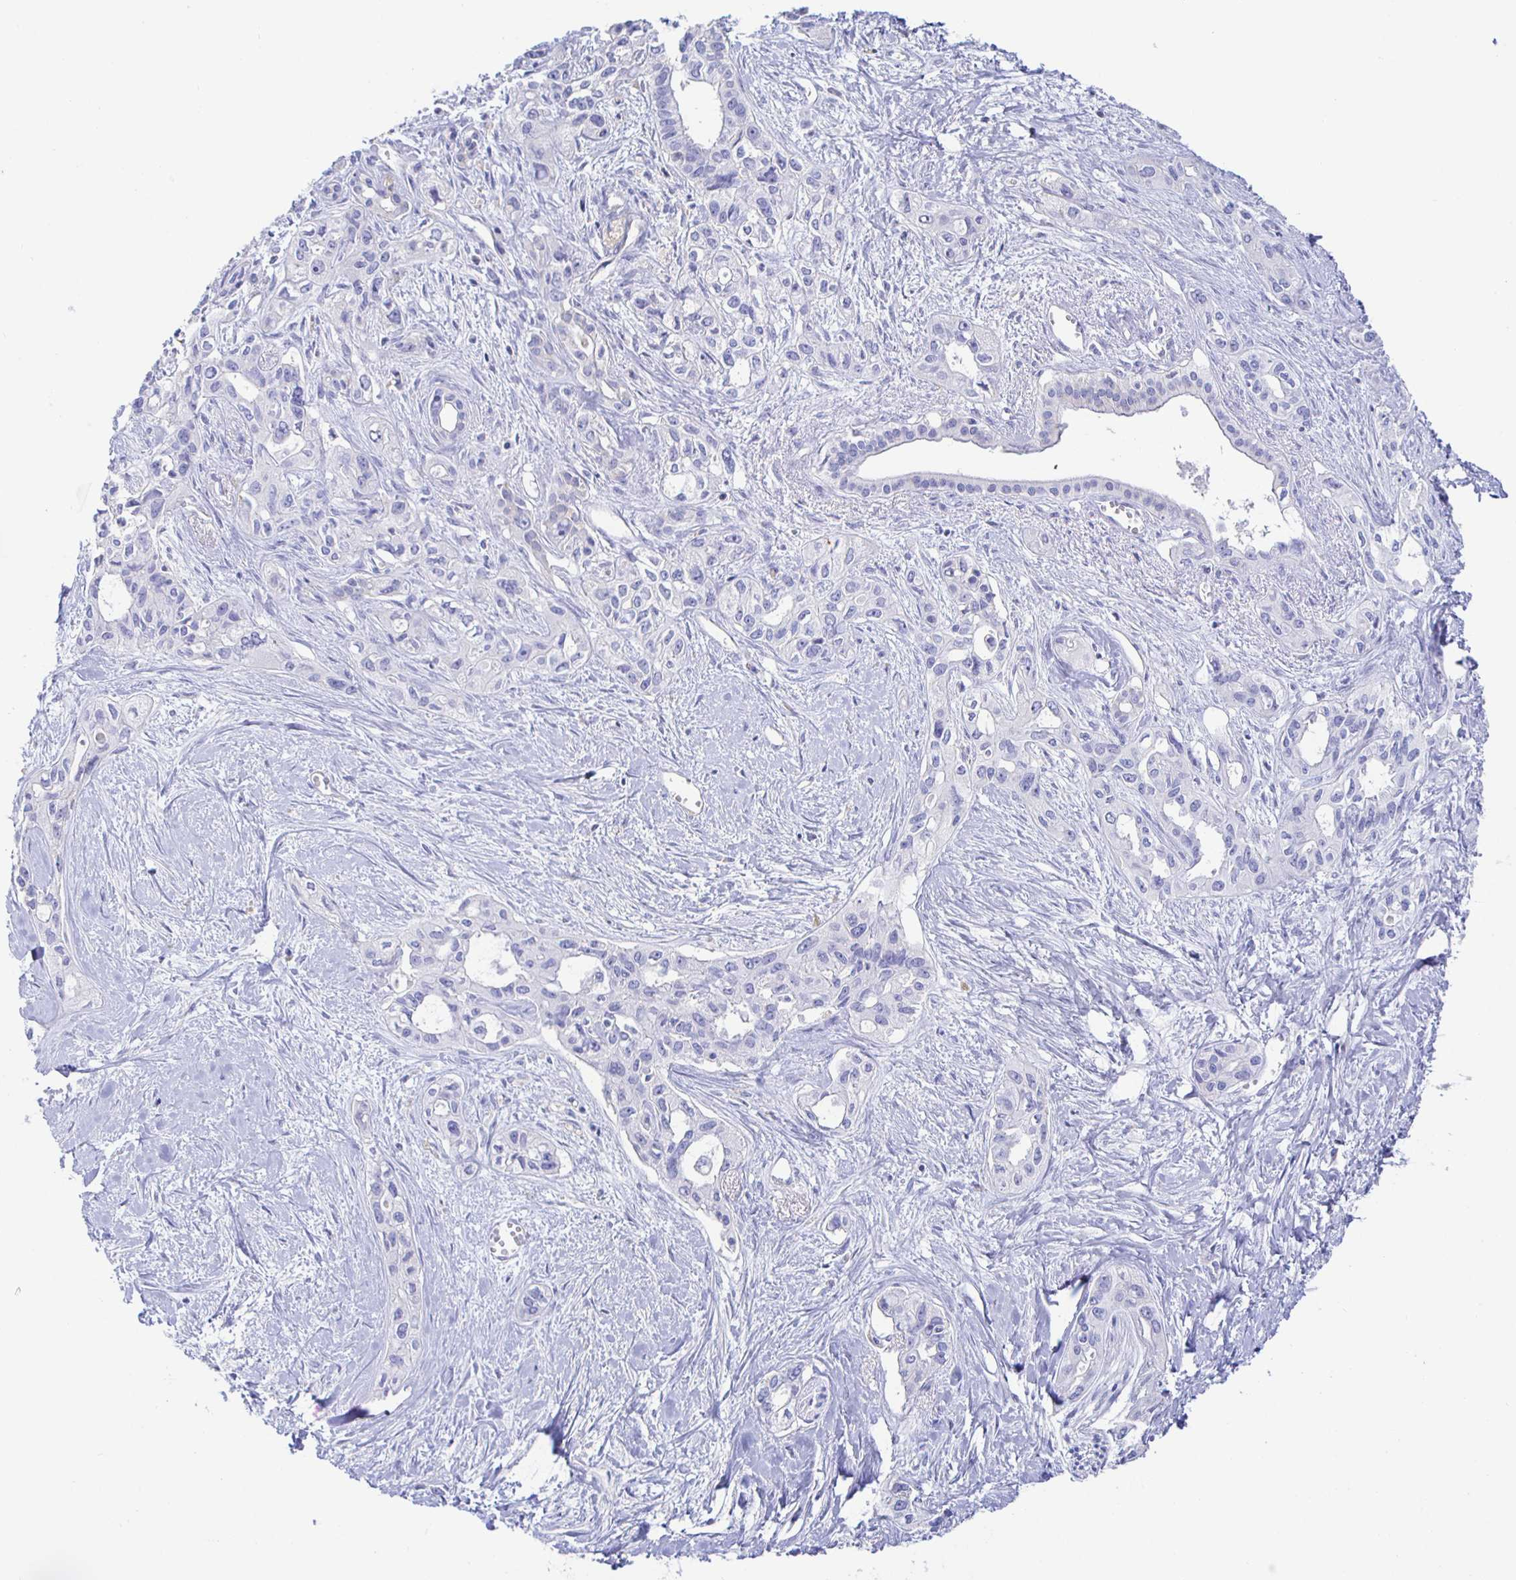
{"staining": {"intensity": "negative", "quantity": "none", "location": "none"}, "tissue": "pancreatic cancer", "cell_type": "Tumor cells", "image_type": "cancer", "snomed": [{"axis": "morphology", "description": "Adenocarcinoma, NOS"}, {"axis": "topography", "description": "Pancreas"}], "caption": "IHC micrograph of neoplastic tissue: human adenocarcinoma (pancreatic) stained with DAB demonstrates no significant protein expression in tumor cells.", "gene": "SYNGR4", "patient": {"sex": "female", "age": 50}}